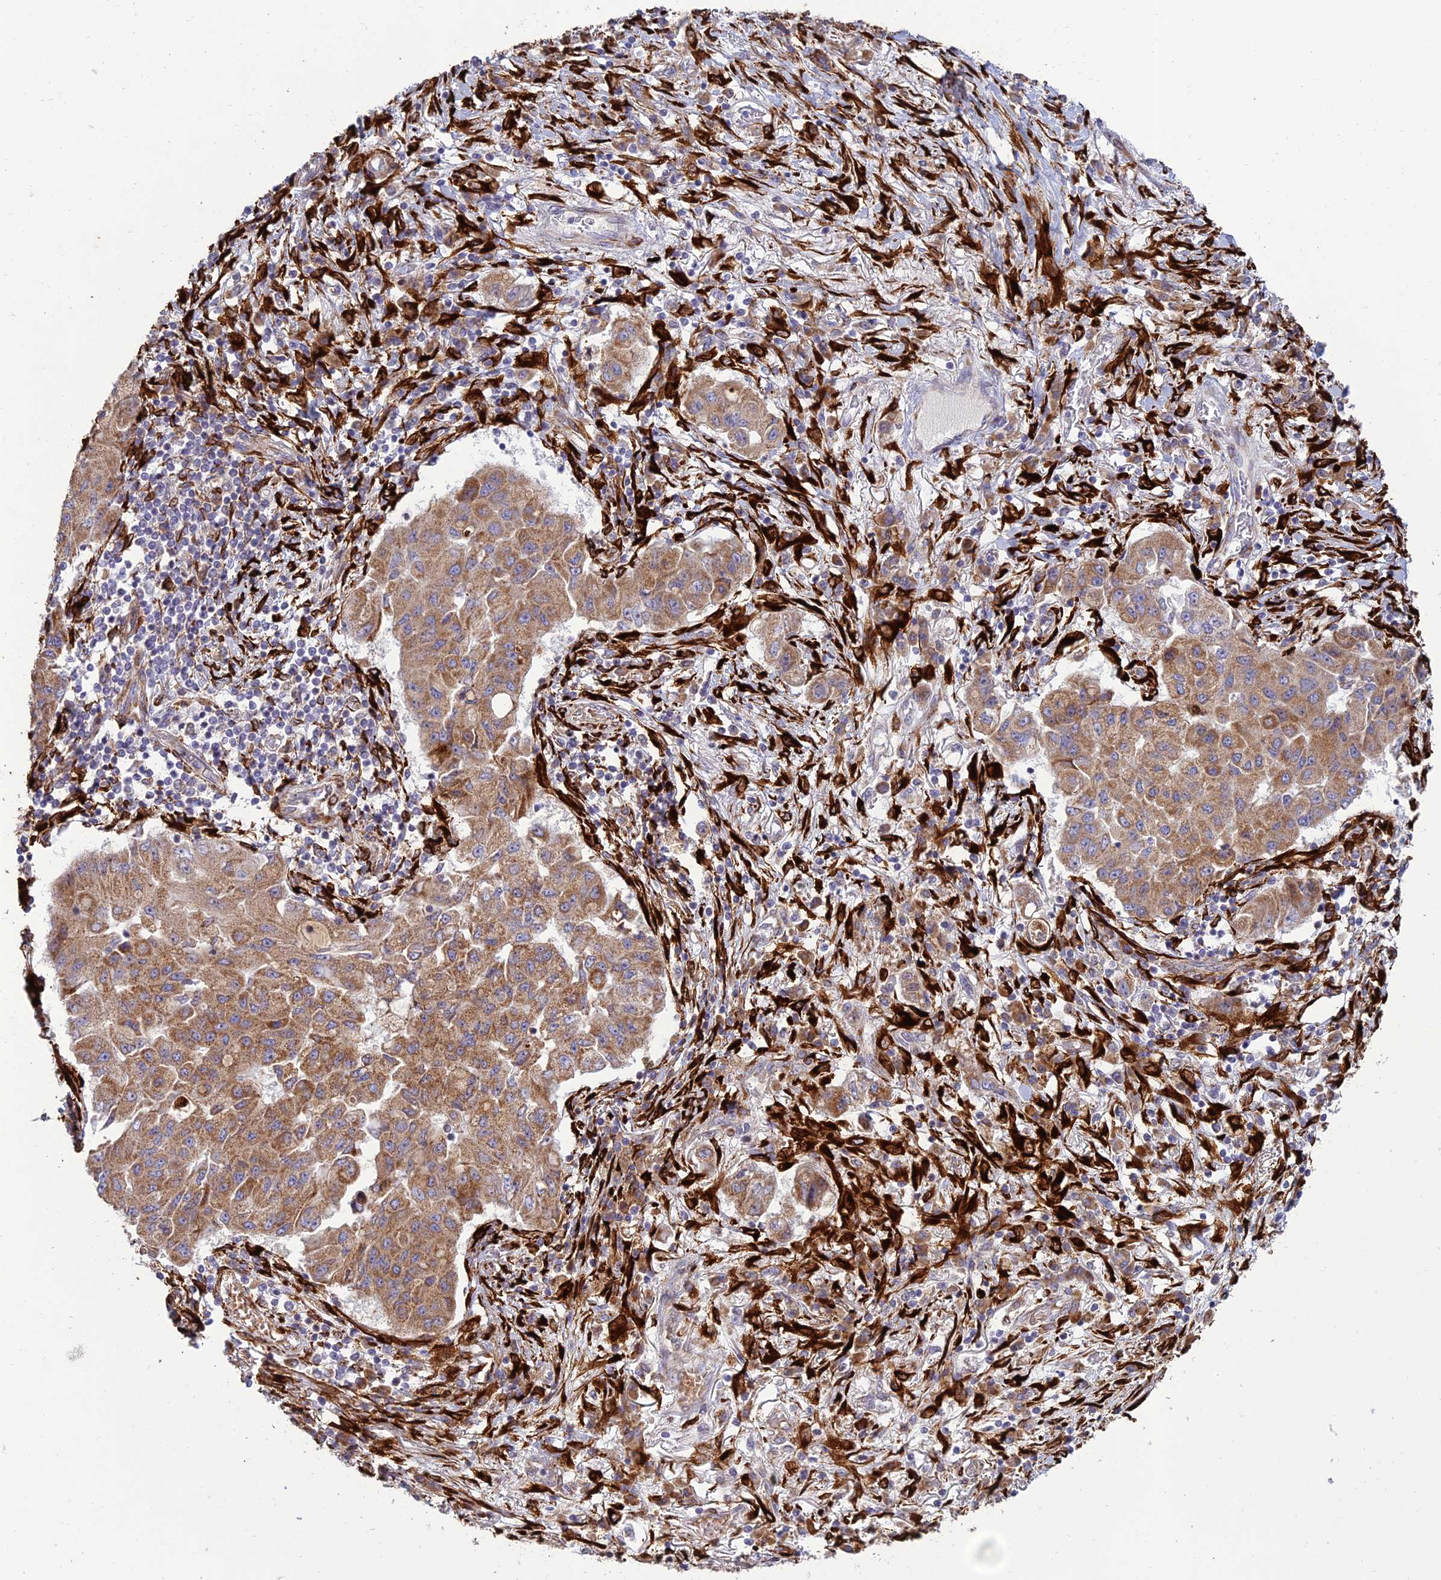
{"staining": {"intensity": "moderate", "quantity": ">75%", "location": "cytoplasmic/membranous"}, "tissue": "lung cancer", "cell_type": "Tumor cells", "image_type": "cancer", "snomed": [{"axis": "morphology", "description": "Squamous cell carcinoma, NOS"}, {"axis": "topography", "description": "Lung"}], "caption": "A high-resolution image shows IHC staining of lung squamous cell carcinoma, which demonstrates moderate cytoplasmic/membranous expression in about >75% of tumor cells.", "gene": "RCN3", "patient": {"sex": "male", "age": 74}}